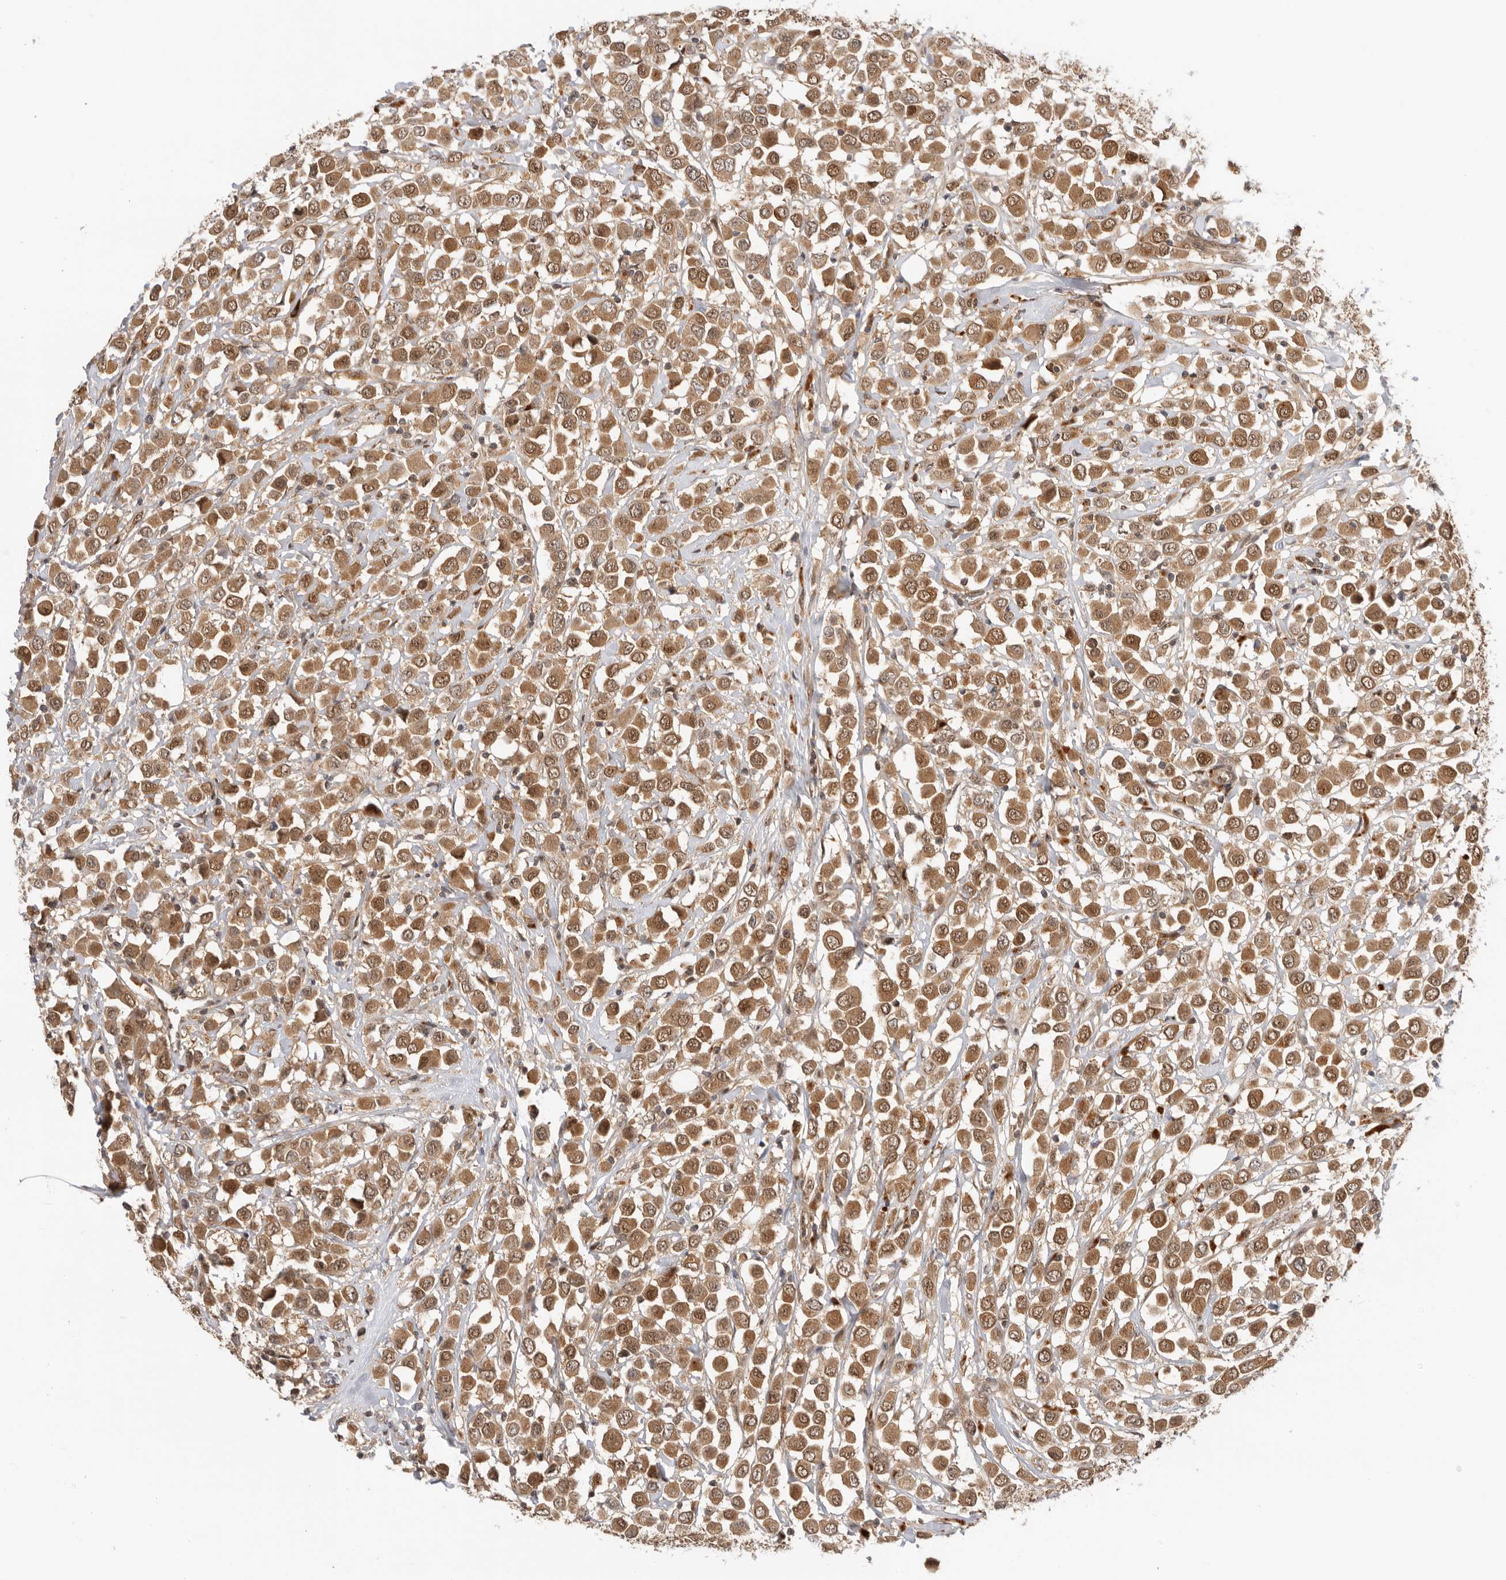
{"staining": {"intensity": "moderate", "quantity": ">75%", "location": "cytoplasmic/membranous,nuclear"}, "tissue": "breast cancer", "cell_type": "Tumor cells", "image_type": "cancer", "snomed": [{"axis": "morphology", "description": "Duct carcinoma"}, {"axis": "topography", "description": "Breast"}], "caption": "Protein staining displays moderate cytoplasmic/membranous and nuclear positivity in approximately >75% of tumor cells in breast intraductal carcinoma. Ihc stains the protein of interest in brown and the nuclei are stained blue.", "gene": "DCAF8", "patient": {"sex": "female", "age": 61}}